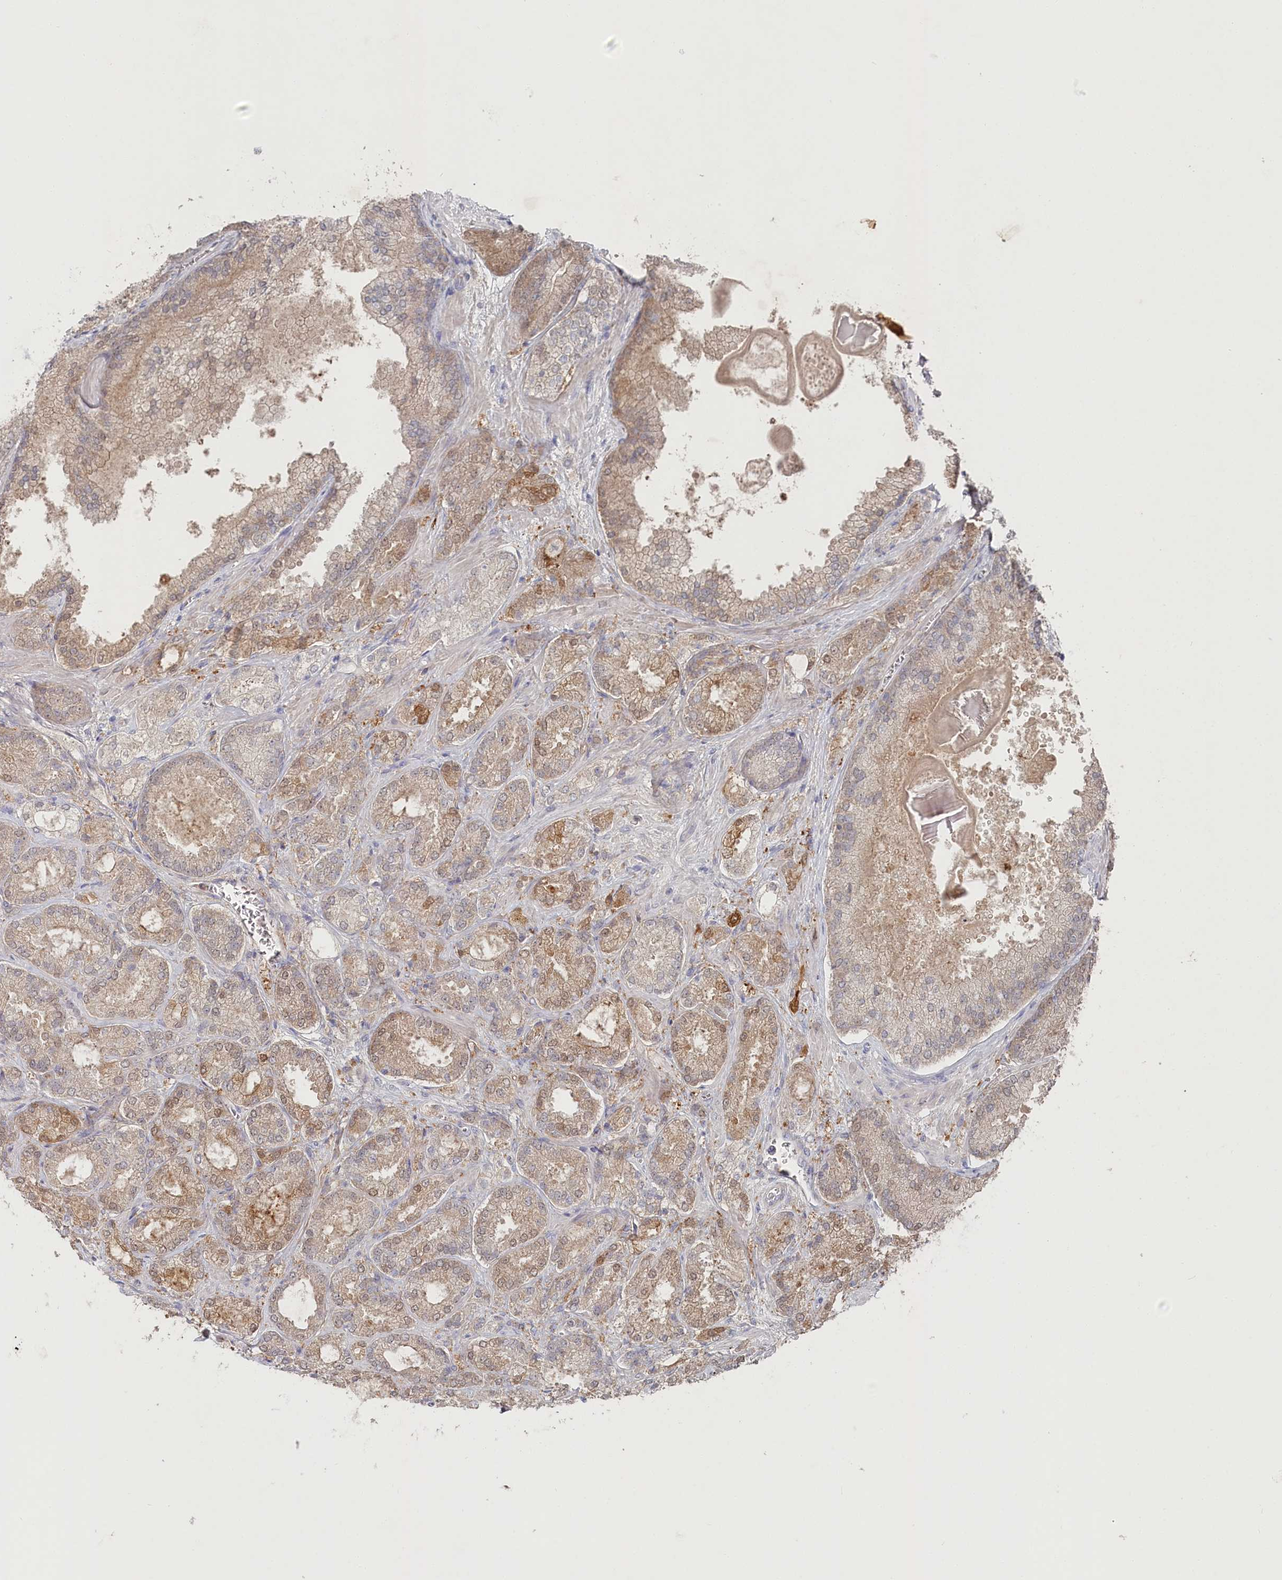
{"staining": {"intensity": "weak", "quantity": ">75%", "location": "cytoplasmic/membranous"}, "tissue": "prostate cancer", "cell_type": "Tumor cells", "image_type": "cancer", "snomed": [{"axis": "morphology", "description": "Adenocarcinoma, Low grade"}, {"axis": "topography", "description": "Prostate"}], "caption": "Weak cytoplasmic/membranous protein positivity is appreciated in about >75% of tumor cells in low-grade adenocarcinoma (prostate). (DAB (3,3'-diaminobenzidine) IHC with brightfield microscopy, high magnification).", "gene": "TGFBRAP1", "patient": {"sex": "male", "age": 74}}